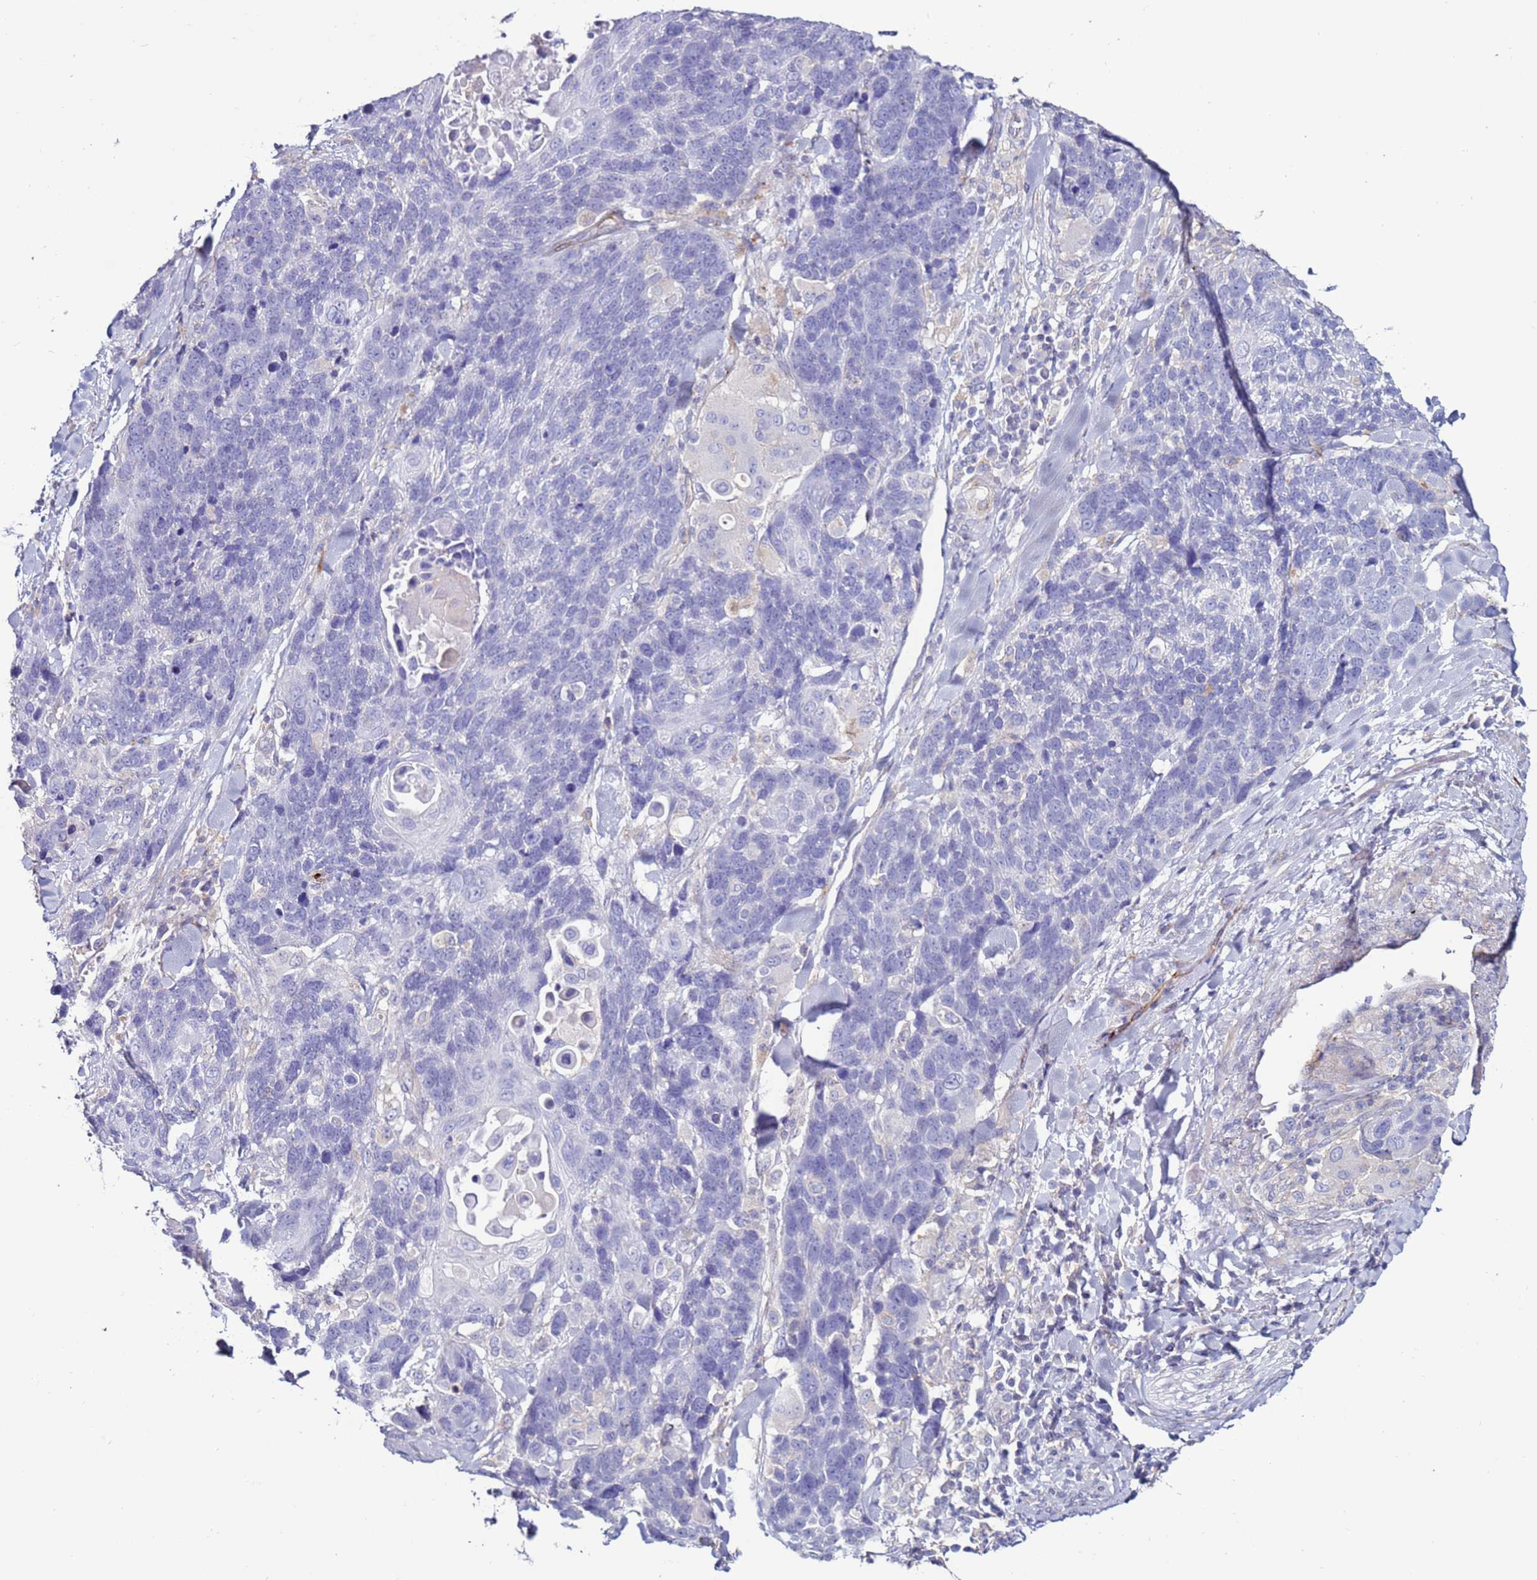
{"staining": {"intensity": "negative", "quantity": "none", "location": "none"}, "tissue": "soft tissue", "cell_type": "Fibroblasts", "image_type": "normal", "snomed": [{"axis": "morphology", "description": "Normal tissue, NOS"}, {"axis": "morphology", "description": "Squamous cell carcinoma, NOS"}, {"axis": "topography", "description": "Lymph node"}, {"axis": "topography", "description": "Bronchus"}, {"axis": "topography", "description": "Lung"}], "caption": "IHC micrograph of normal soft tissue stained for a protein (brown), which shows no positivity in fibroblasts. (Stains: DAB (3,3'-diaminobenzidine) immunohistochemistry with hematoxylin counter stain, Microscopy: brightfield microscopy at high magnification).", "gene": "CLEC4M", "patient": {"sex": "male", "age": 66}}